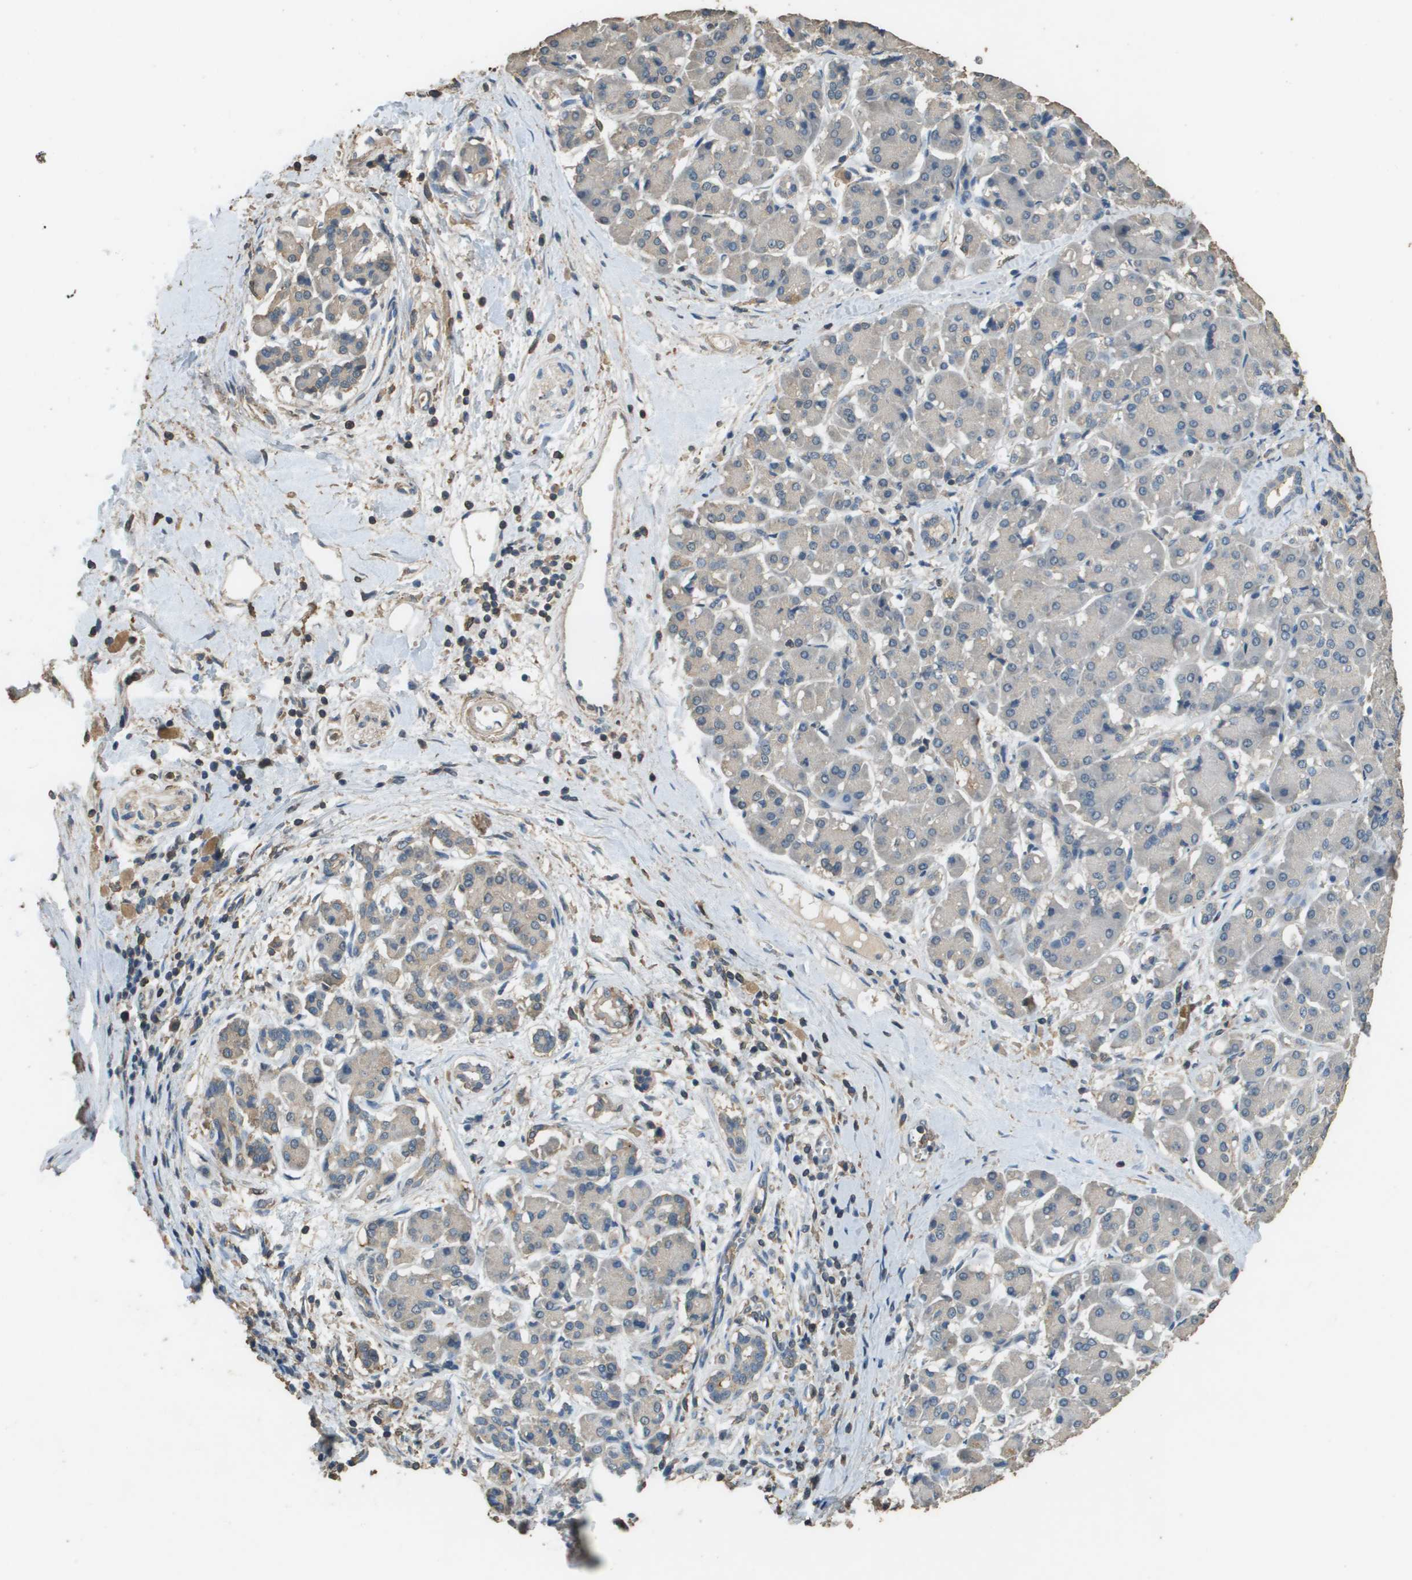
{"staining": {"intensity": "negative", "quantity": "none", "location": "none"}, "tissue": "pancreatic cancer", "cell_type": "Tumor cells", "image_type": "cancer", "snomed": [{"axis": "morphology", "description": "Adenocarcinoma, NOS"}, {"axis": "topography", "description": "Pancreas"}], "caption": "Immunohistochemistry (IHC) photomicrograph of pancreatic adenocarcinoma stained for a protein (brown), which exhibits no staining in tumor cells.", "gene": "MS4A7", "patient": {"sex": "male", "age": 55}}